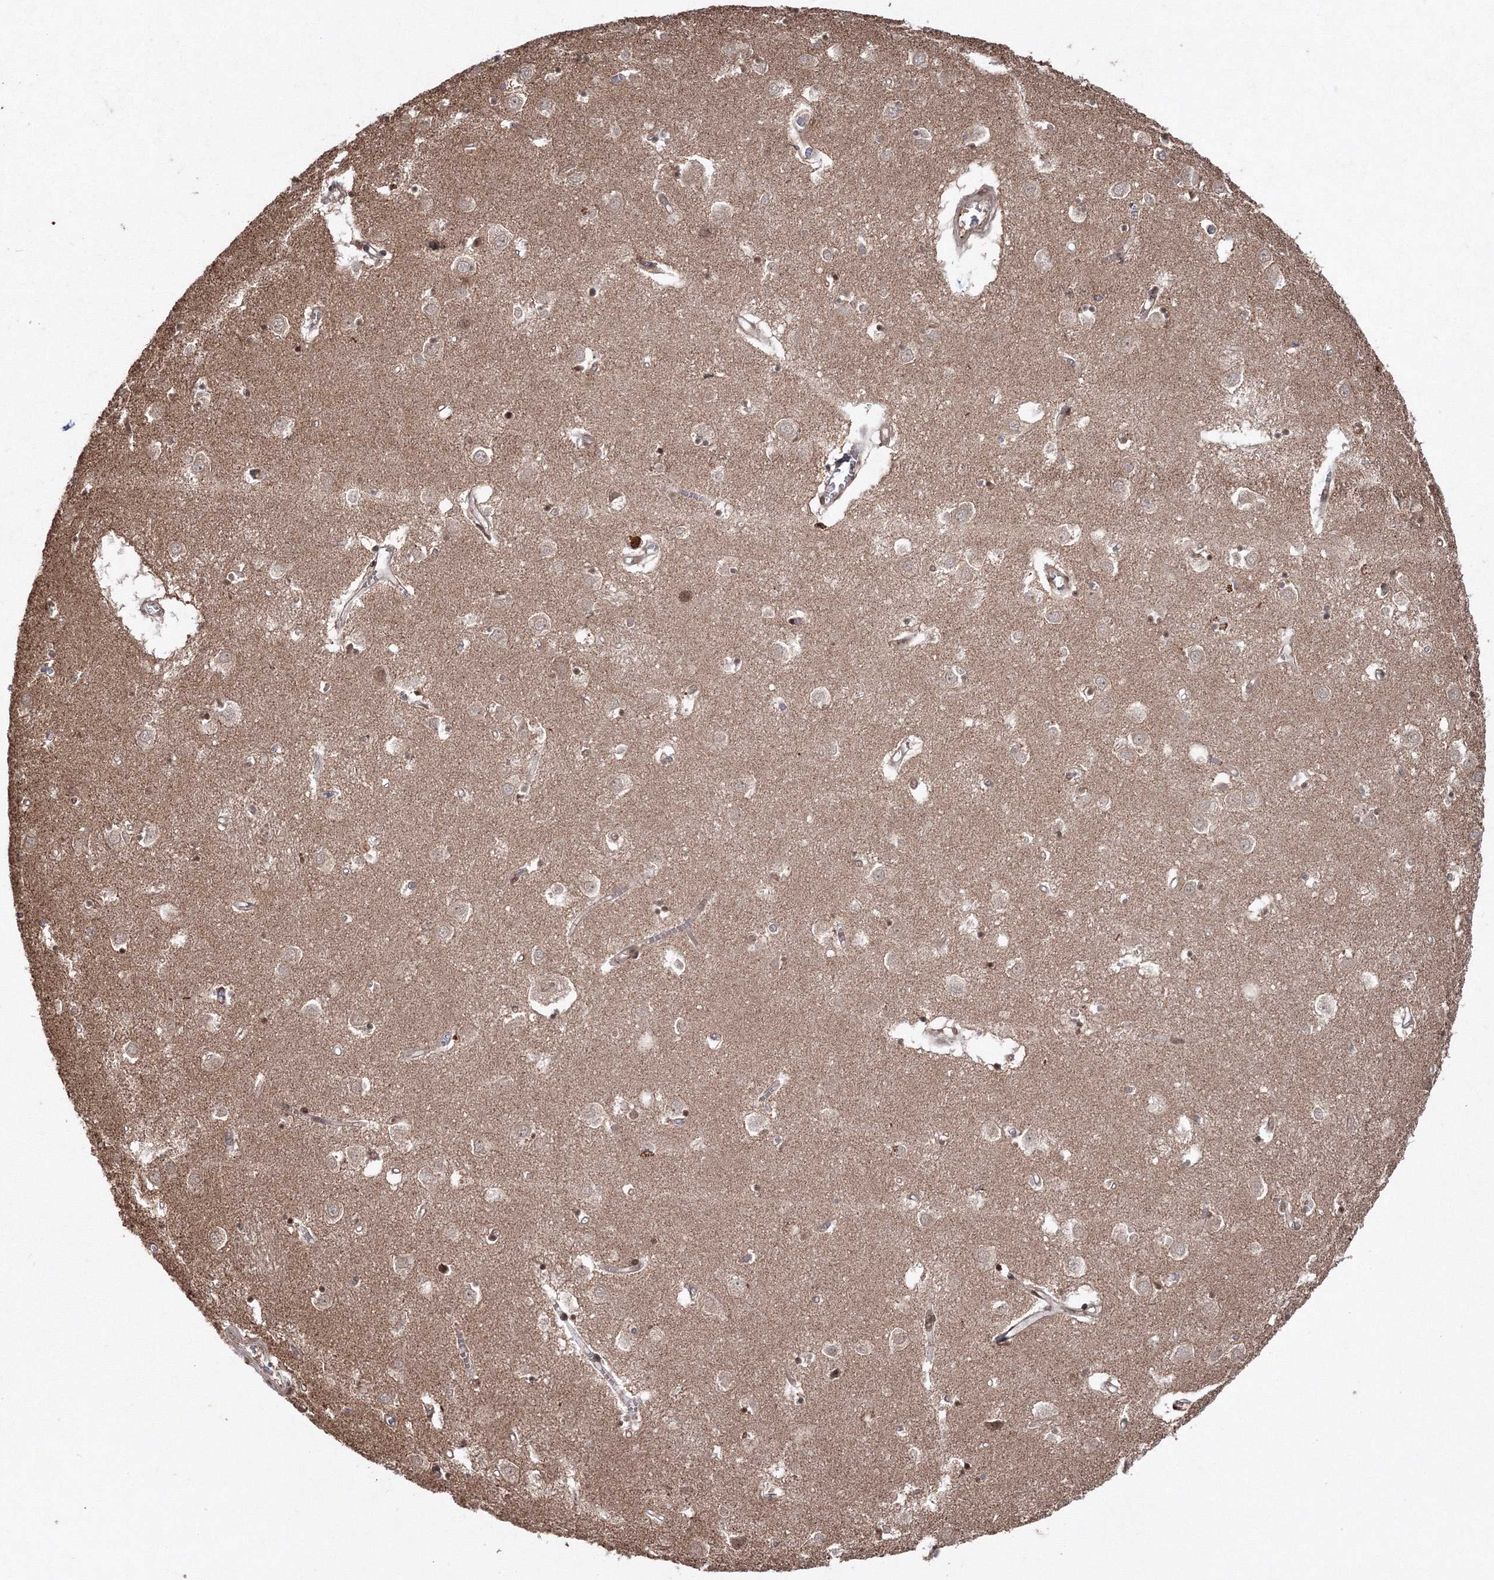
{"staining": {"intensity": "strong", "quantity": "25%-75%", "location": "nuclear"}, "tissue": "caudate", "cell_type": "Glial cells", "image_type": "normal", "snomed": [{"axis": "morphology", "description": "Normal tissue, NOS"}, {"axis": "topography", "description": "Lateral ventricle wall"}], "caption": "High-power microscopy captured an immunohistochemistry (IHC) image of normal caudate, revealing strong nuclear expression in about 25%-75% of glial cells.", "gene": "PEX13", "patient": {"sex": "male", "age": 70}}